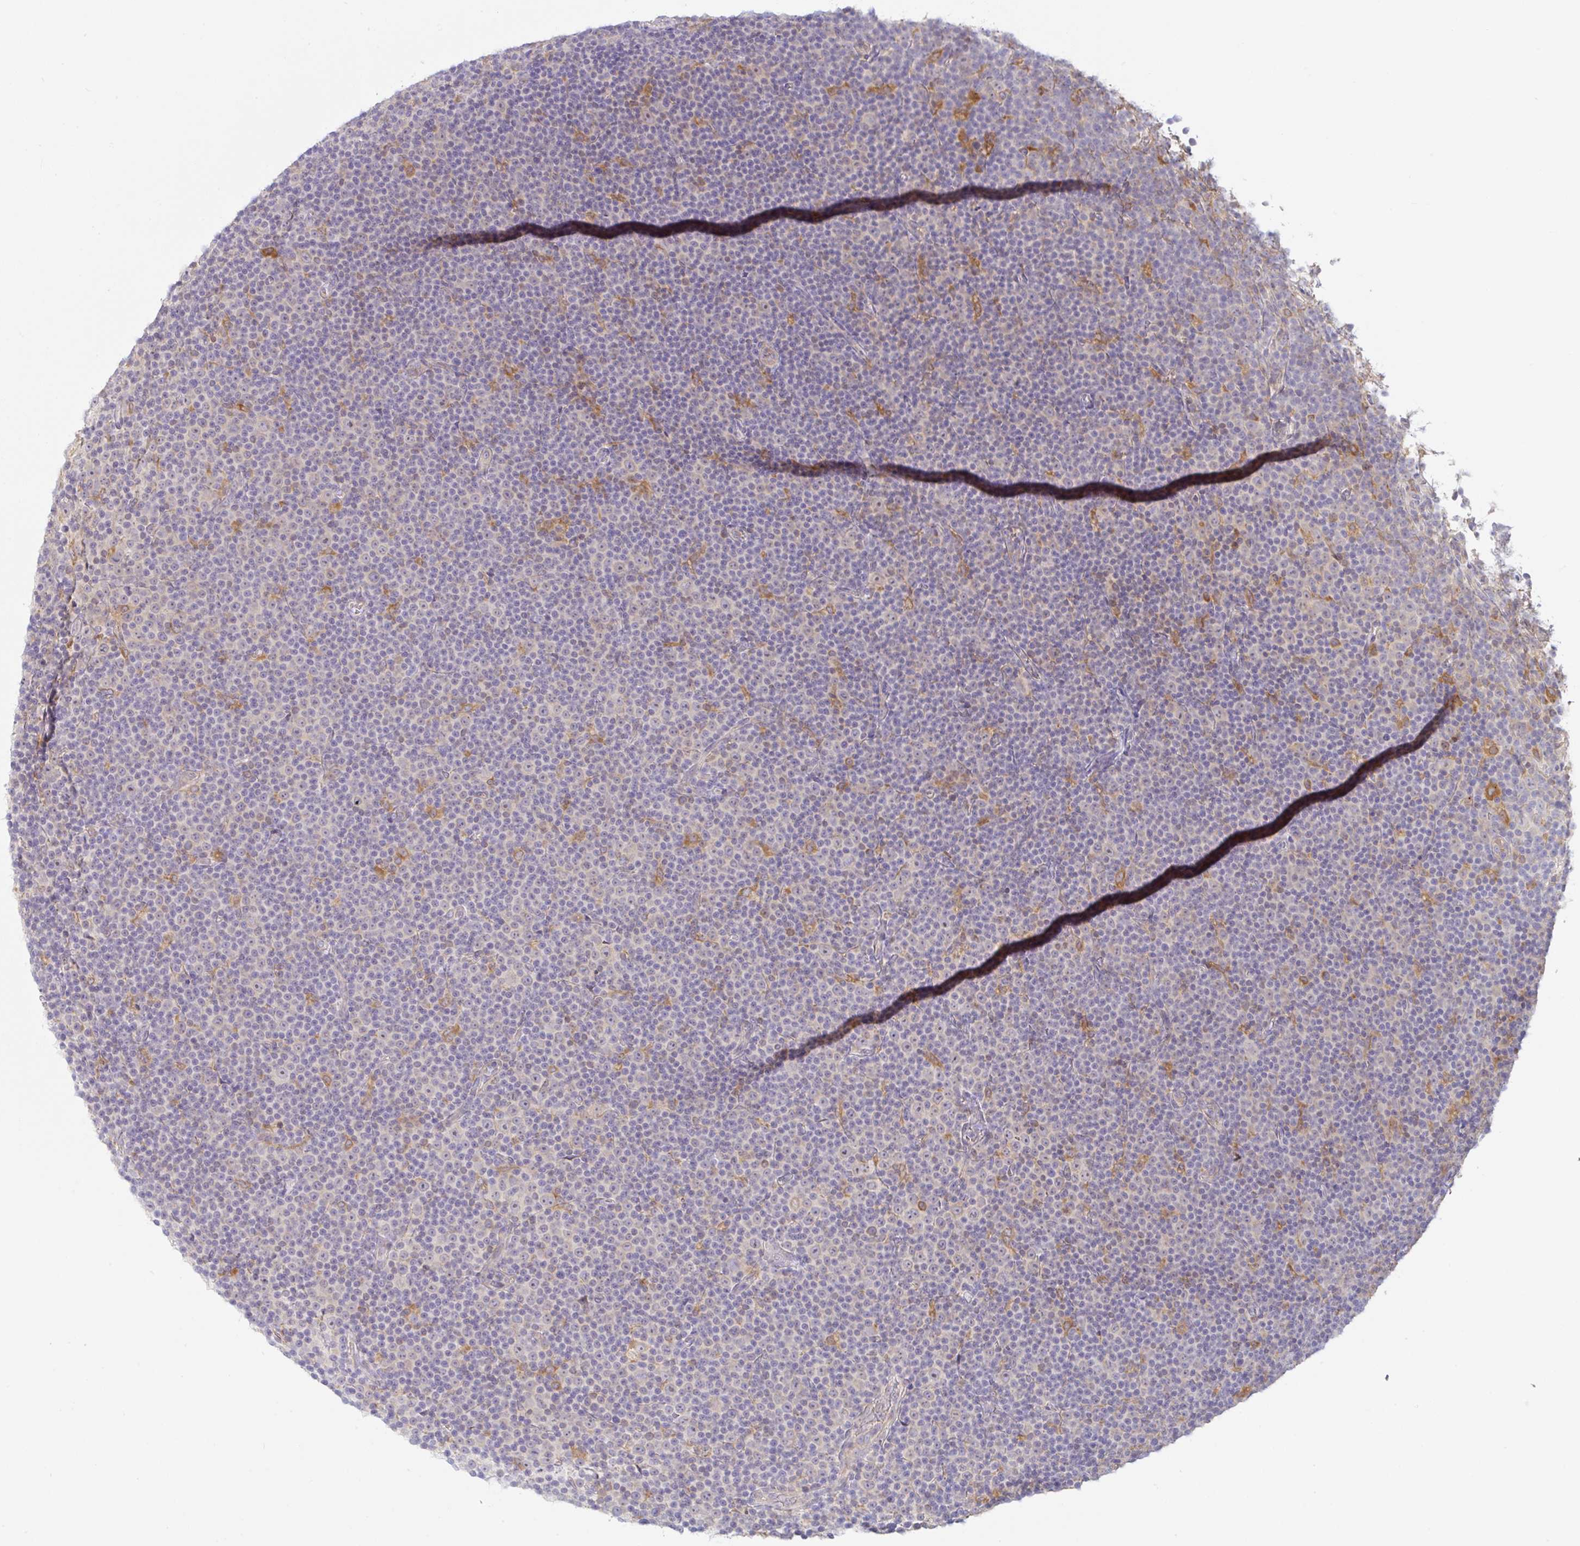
{"staining": {"intensity": "negative", "quantity": "none", "location": "none"}, "tissue": "lymphoma", "cell_type": "Tumor cells", "image_type": "cancer", "snomed": [{"axis": "morphology", "description": "Malignant lymphoma, non-Hodgkin's type, Low grade"}, {"axis": "topography", "description": "Lymph node"}], "caption": "Protein analysis of lymphoma demonstrates no significant staining in tumor cells. The staining is performed using DAB (3,3'-diaminobenzidine) brown chromogen with nuclei counter-stained in using hematoxylin.", "gene": "DERL2", "patient": {"sex": "female", "age": 67}}